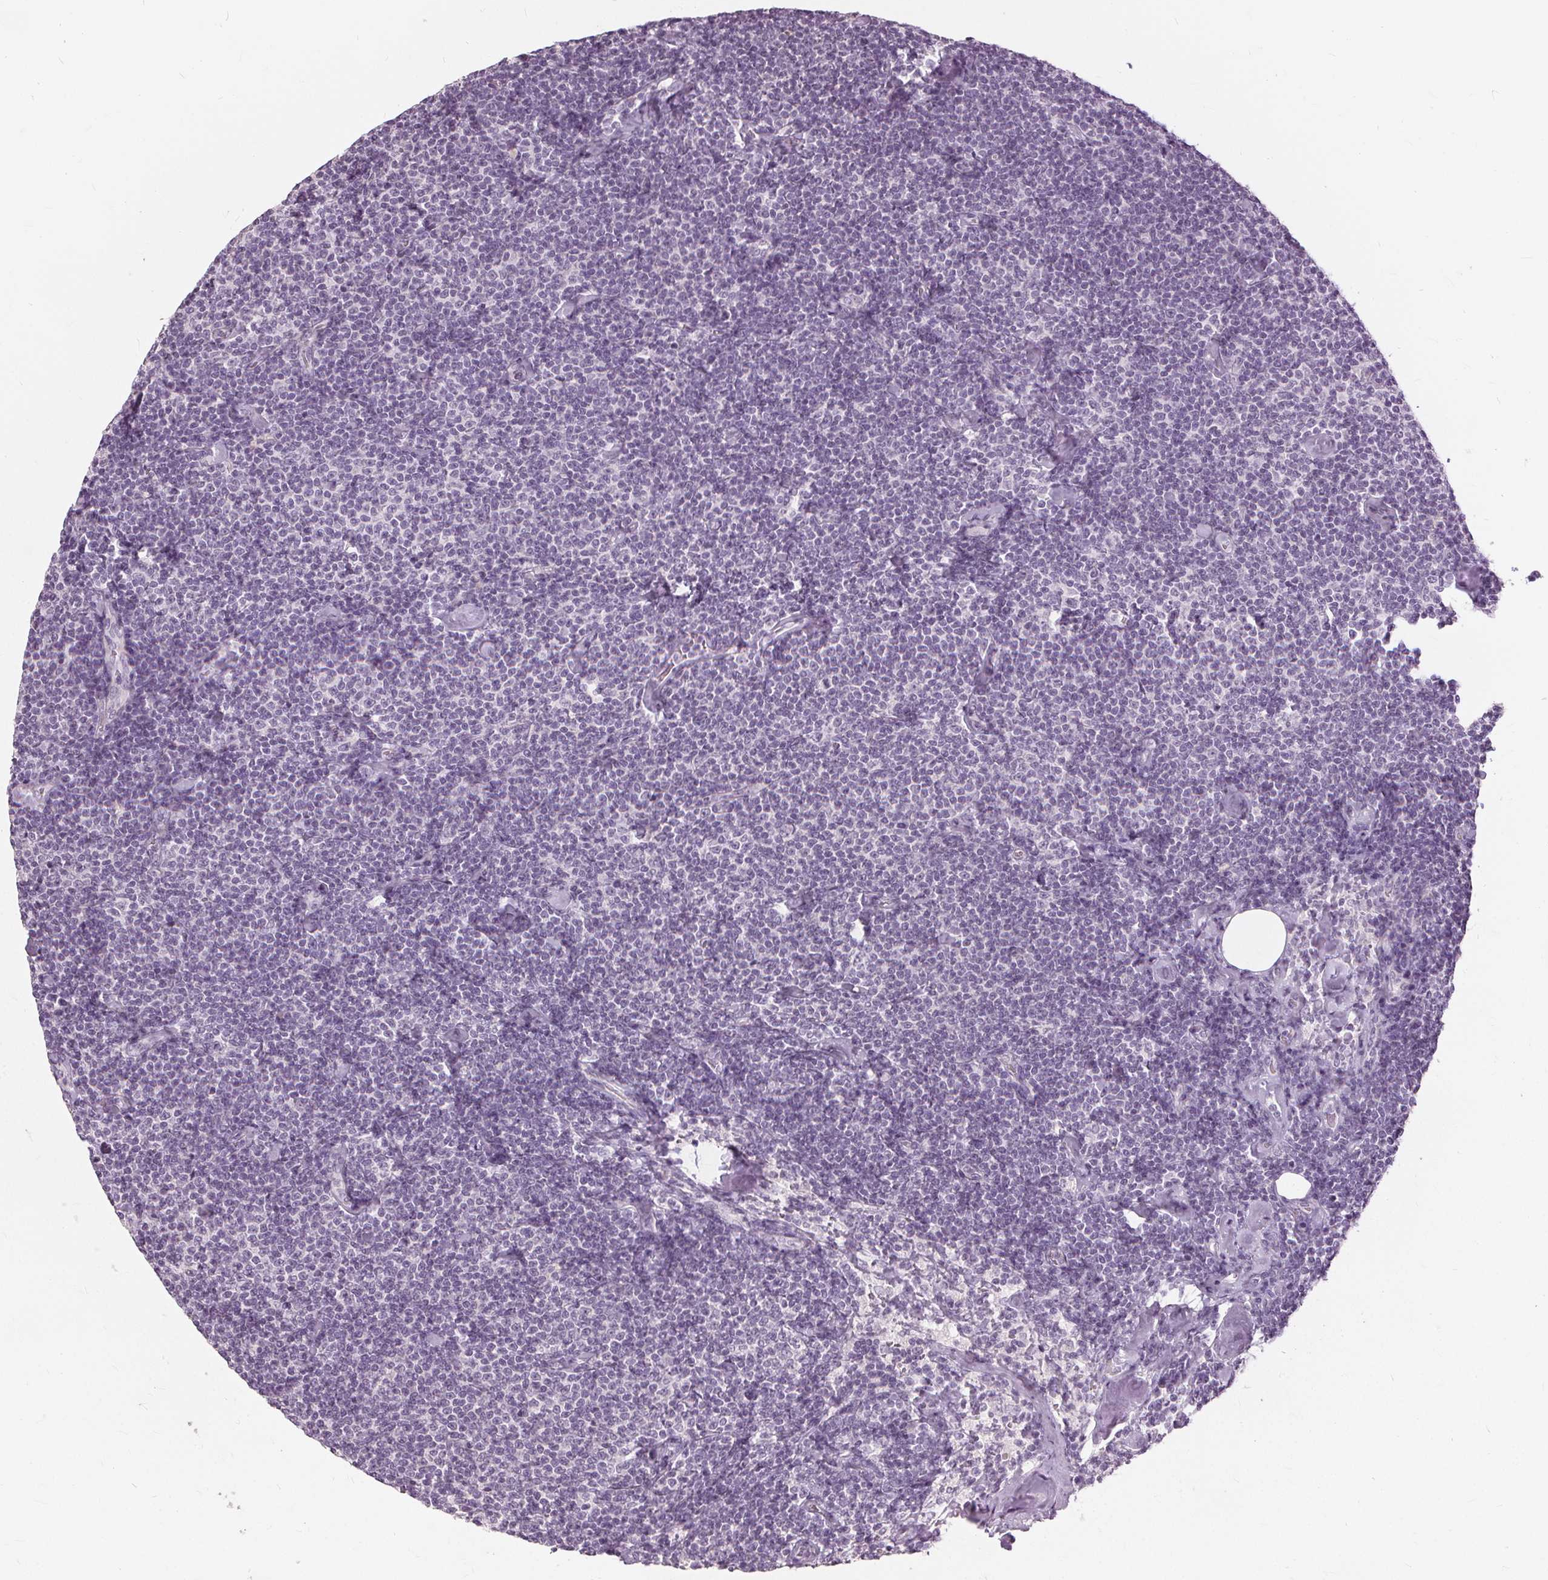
{"staining": {"intensity": "negative", "quantity": "none", "location": "none"}, "tissue": "lymphoma", "cell_type": "Tumor cells", "image_type": "cancer", "snomed": [{"axis": "morphology", "description": "Malignant lymphoma, non-Hodgkin's type, Low grade"}, {"axis": "topography", "description": "Lymph node"}], "caption": "Tumor cells are negative for protein expression in human malignant lymphoma, non-Hodgkin's type (low-grade).", "gene": "SFTPD", "patient": {"sex": "male", "age": 81}}